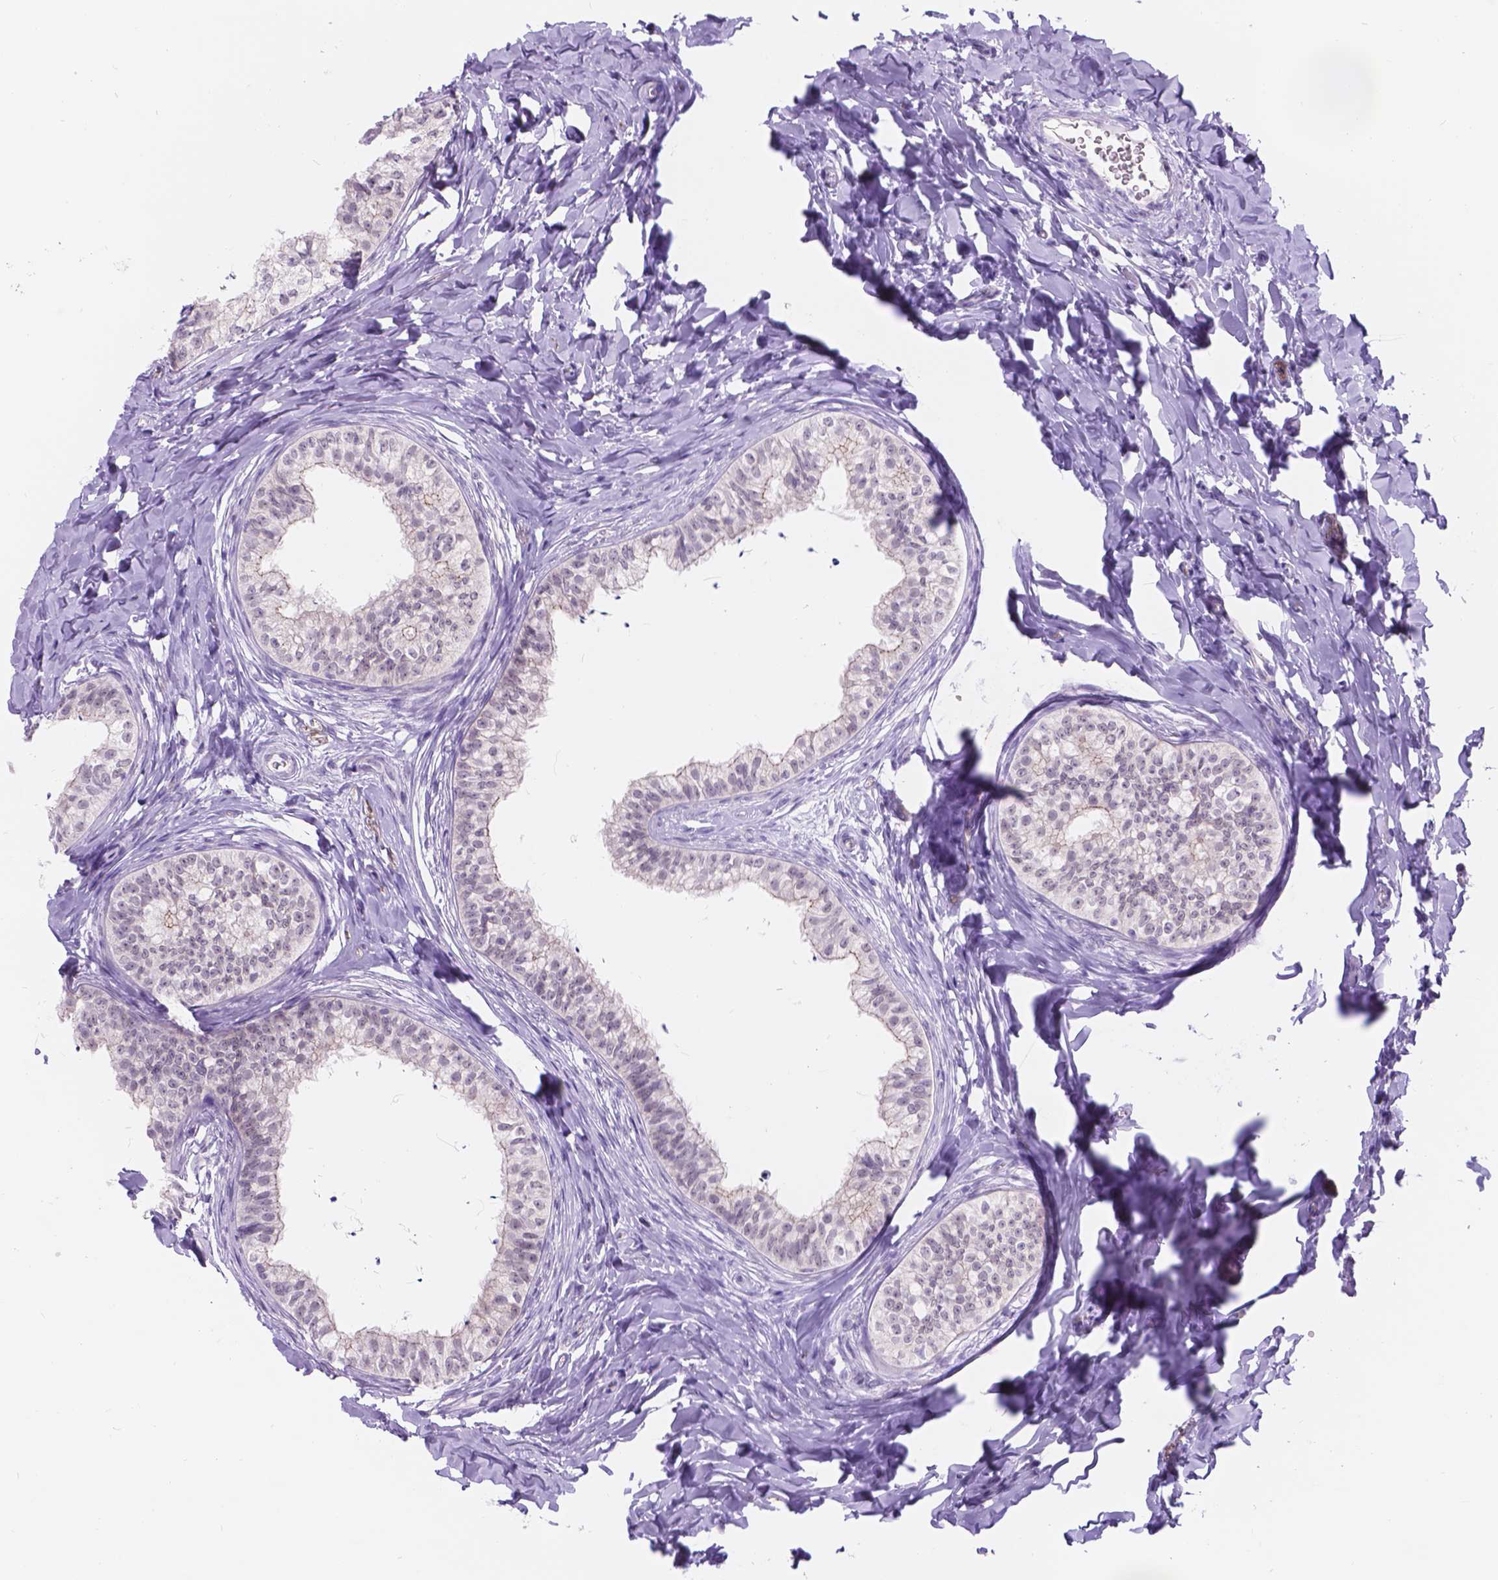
{"staining": {"intensity": "negative", "quantity": "none", "location": "none"}, "tissue": "epididymis", "cell_type": "Glandular cells", "image_type": "normal", "snomed": [{"axis": "morphology", "description": "Normal tissue, NOS"}, {"axis": "topography", "description": "Epididymis"}], "caption": "A micrograph of epididymis stained for a protein reveals no brown staining in glandular cells.", "gene": "DCC", "patient": {"sex": "male", "age": 24}}